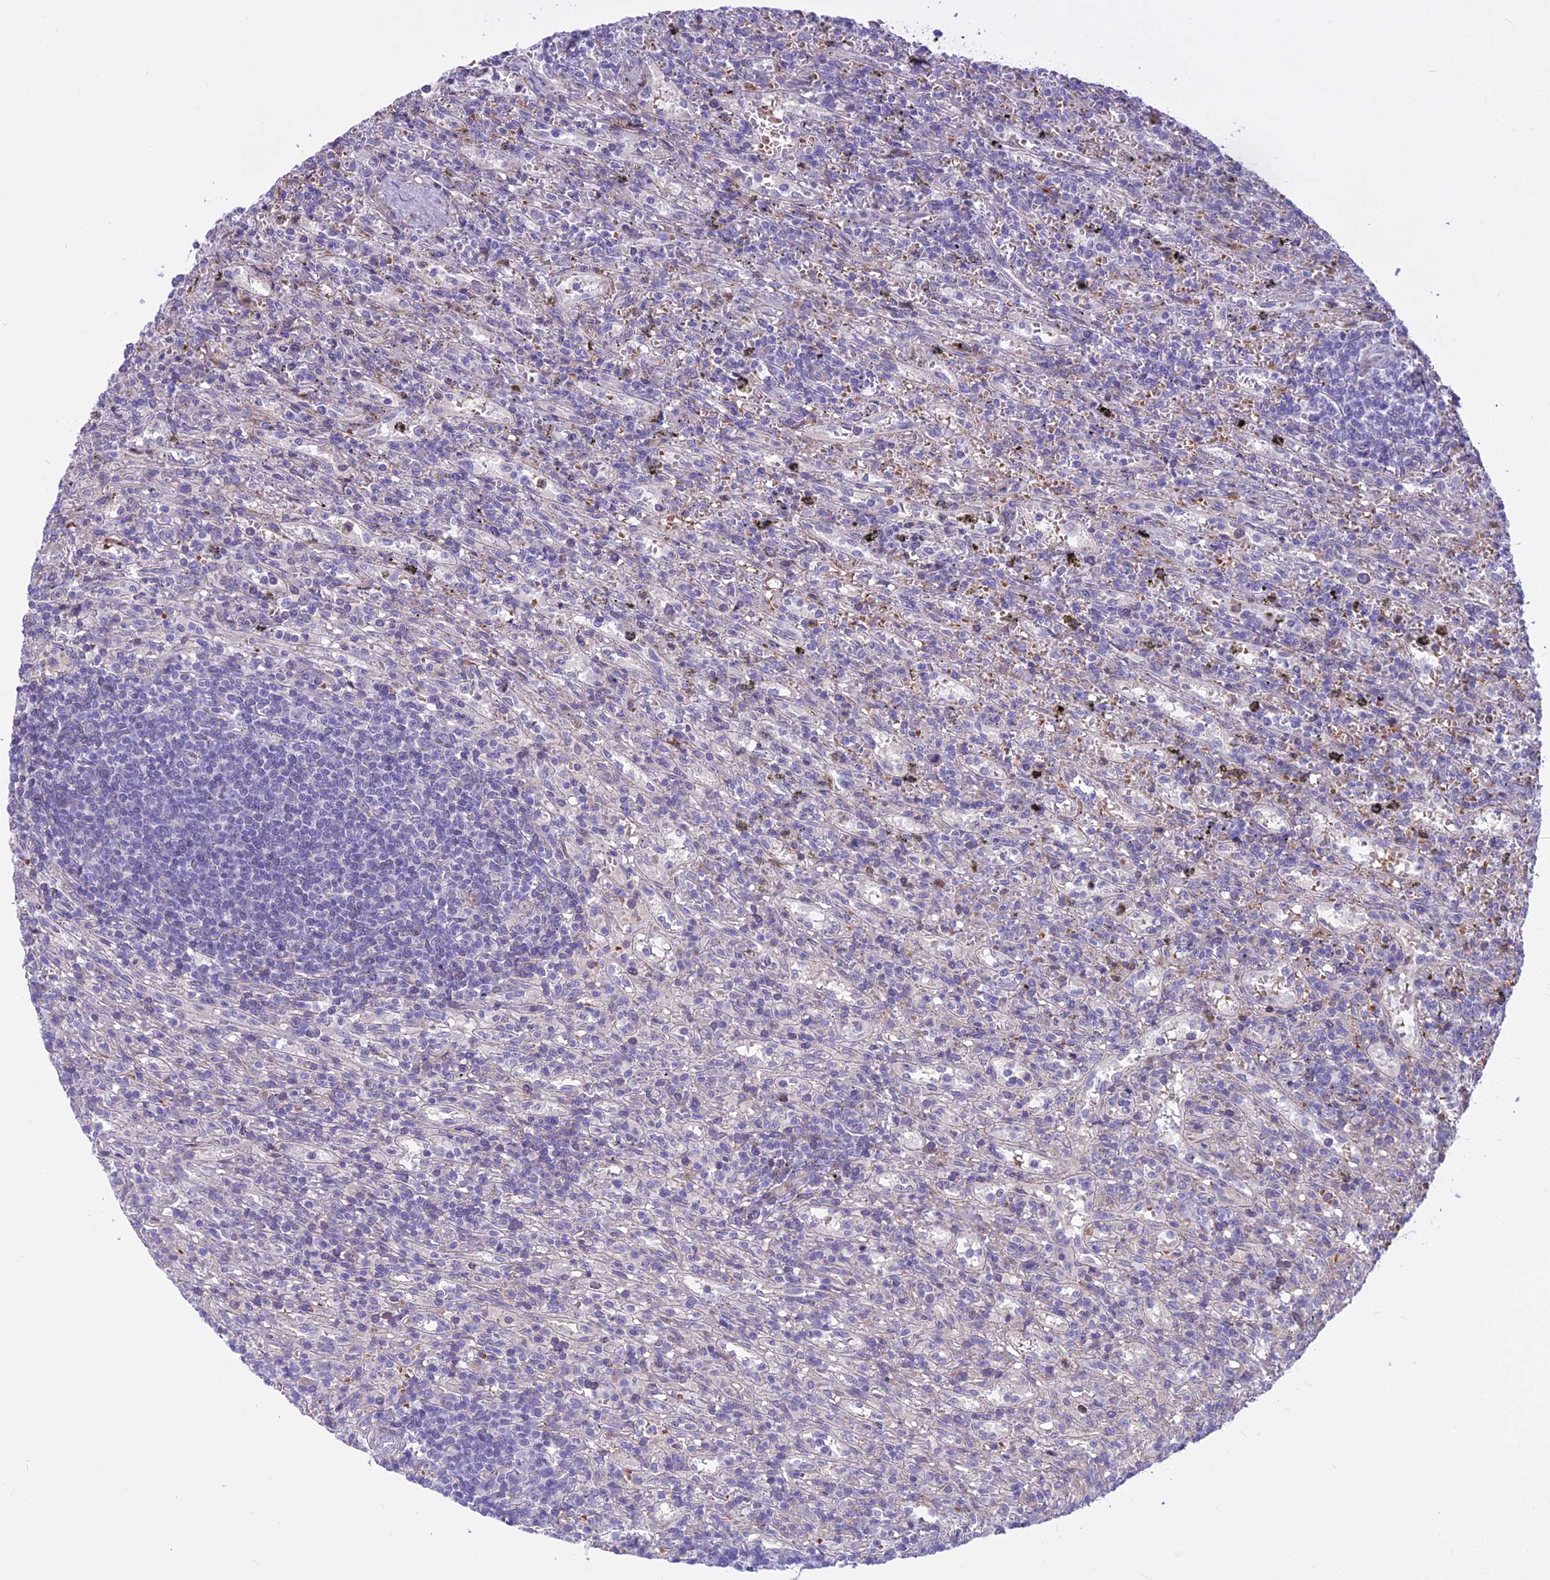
{"staining": {"intensity": "negative", "quantity": "none", "location": "none"}, "tissue": "lymphoma", "cell_type": "Tumor cells", "image_type": "cancer", "snomed": [{"axis": "morphology", "description": "Malignant lymphoma, non-Hodgkin's type, Low grade"}, {"axis": "topography", "description": "Spleen"}], "caption": "There is no significant positivity in tumor cells of malignant lymphoma, non-Hodgkin's type (low-grade).", "gene": "PCDHB14", "patient": {"sex": "male", "age": 76}}